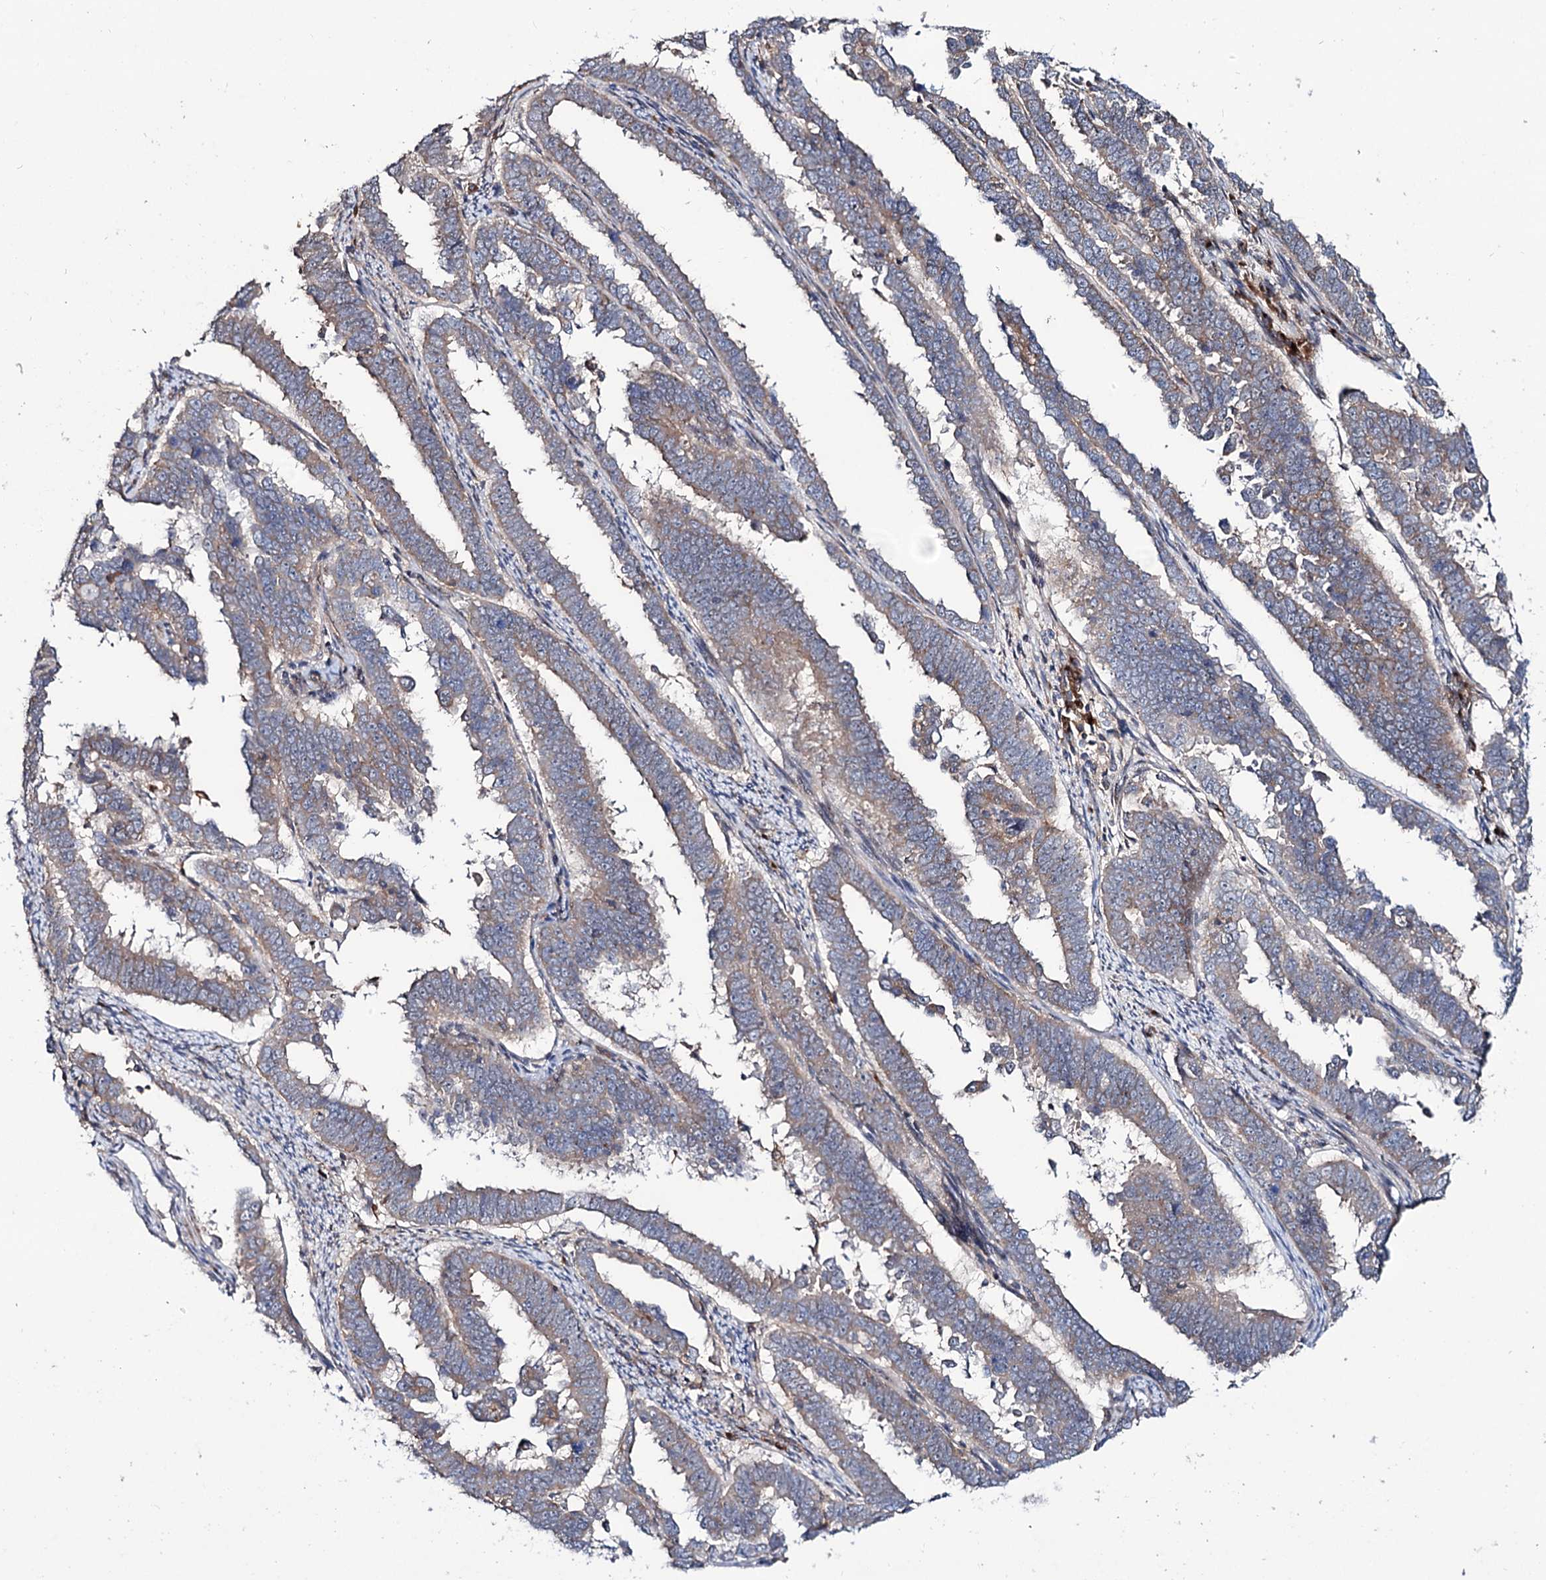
{"staining": {"intensity": "weak", "quantity": ">75%", "location": "cytoplasmic/membranous"}, "tissue": "endometrial cancer", "cell_type": "Tumor cells", "image_type": "cancer", "snomed": [{"axis": "morphology", "description": "Adenocarcinoma, NOS"}, {"axis": "topography", "description": "Endometrium"}], "caption": "Protein staining of endometrial adenocarcinoma tissue shows weak cytoplasmic/membranous positivity in about >75% of tumor cells. The protein is shown in brown color, while the nuclei are stained blue.", "gene": "SEC24A", "patient": {"sex": "female", "age": 75}}